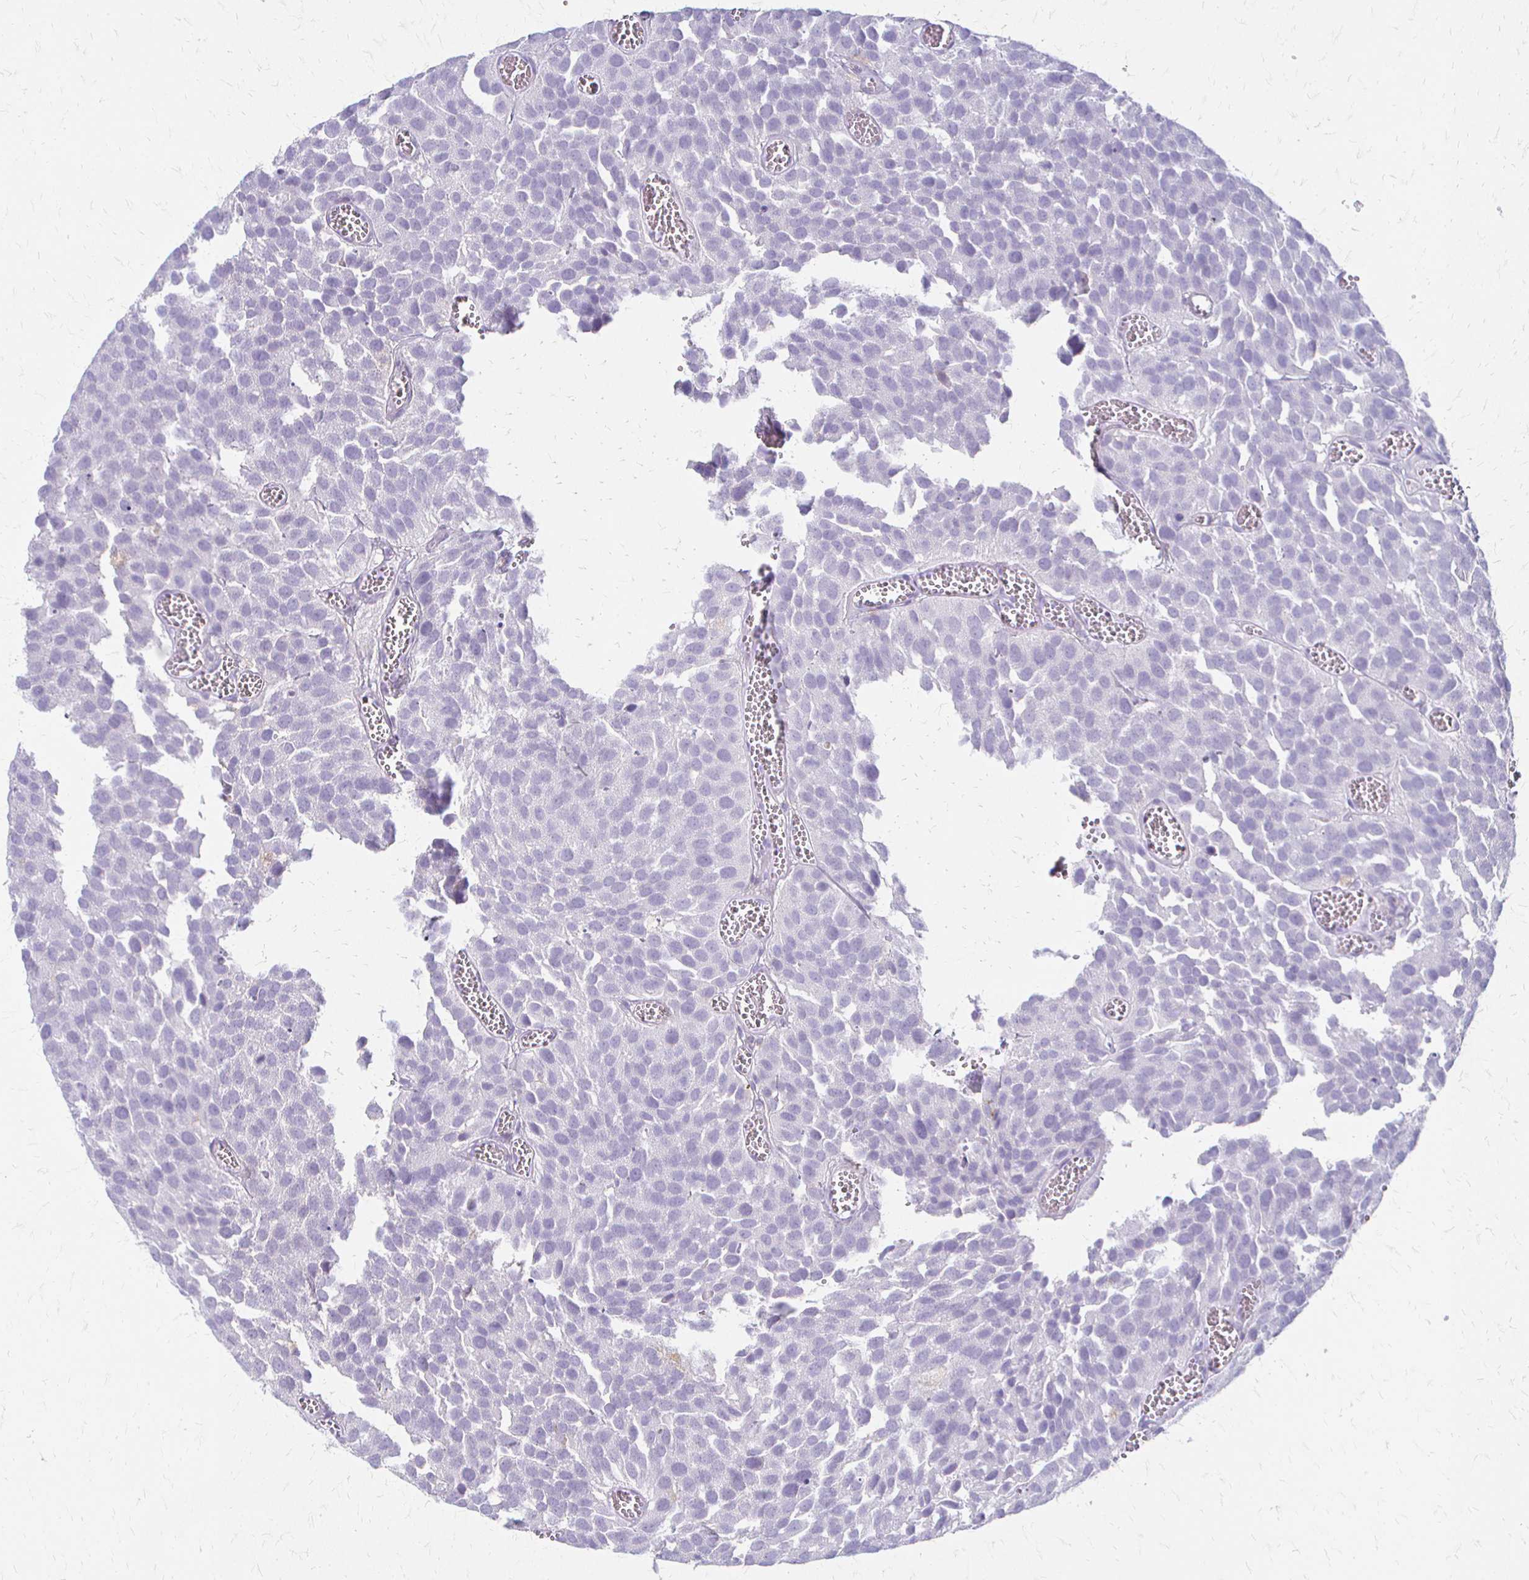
{"staining": {"intensity": "negative", "quantity": "none", "location": "none"}, "tissue": "urothelial cancer", "cell_type": "Tumor cells", "image_type": "cancer", "snomed": [{"axis": "morphology", "description": "Urothelial carcinoma, Low grade"}, {"axis": "topography", "description": "Urinary bladder"}], "caption": "High magnification brightfield microscopy of urothelial cancer stained with DAB (3,3'-diaminobenzidine) (brown) and counterstained with hematoxylin (blue): tumor cells show no significant positivity.", "gene": "ACP5", "patient": {"sex": "female", "age": 69}}